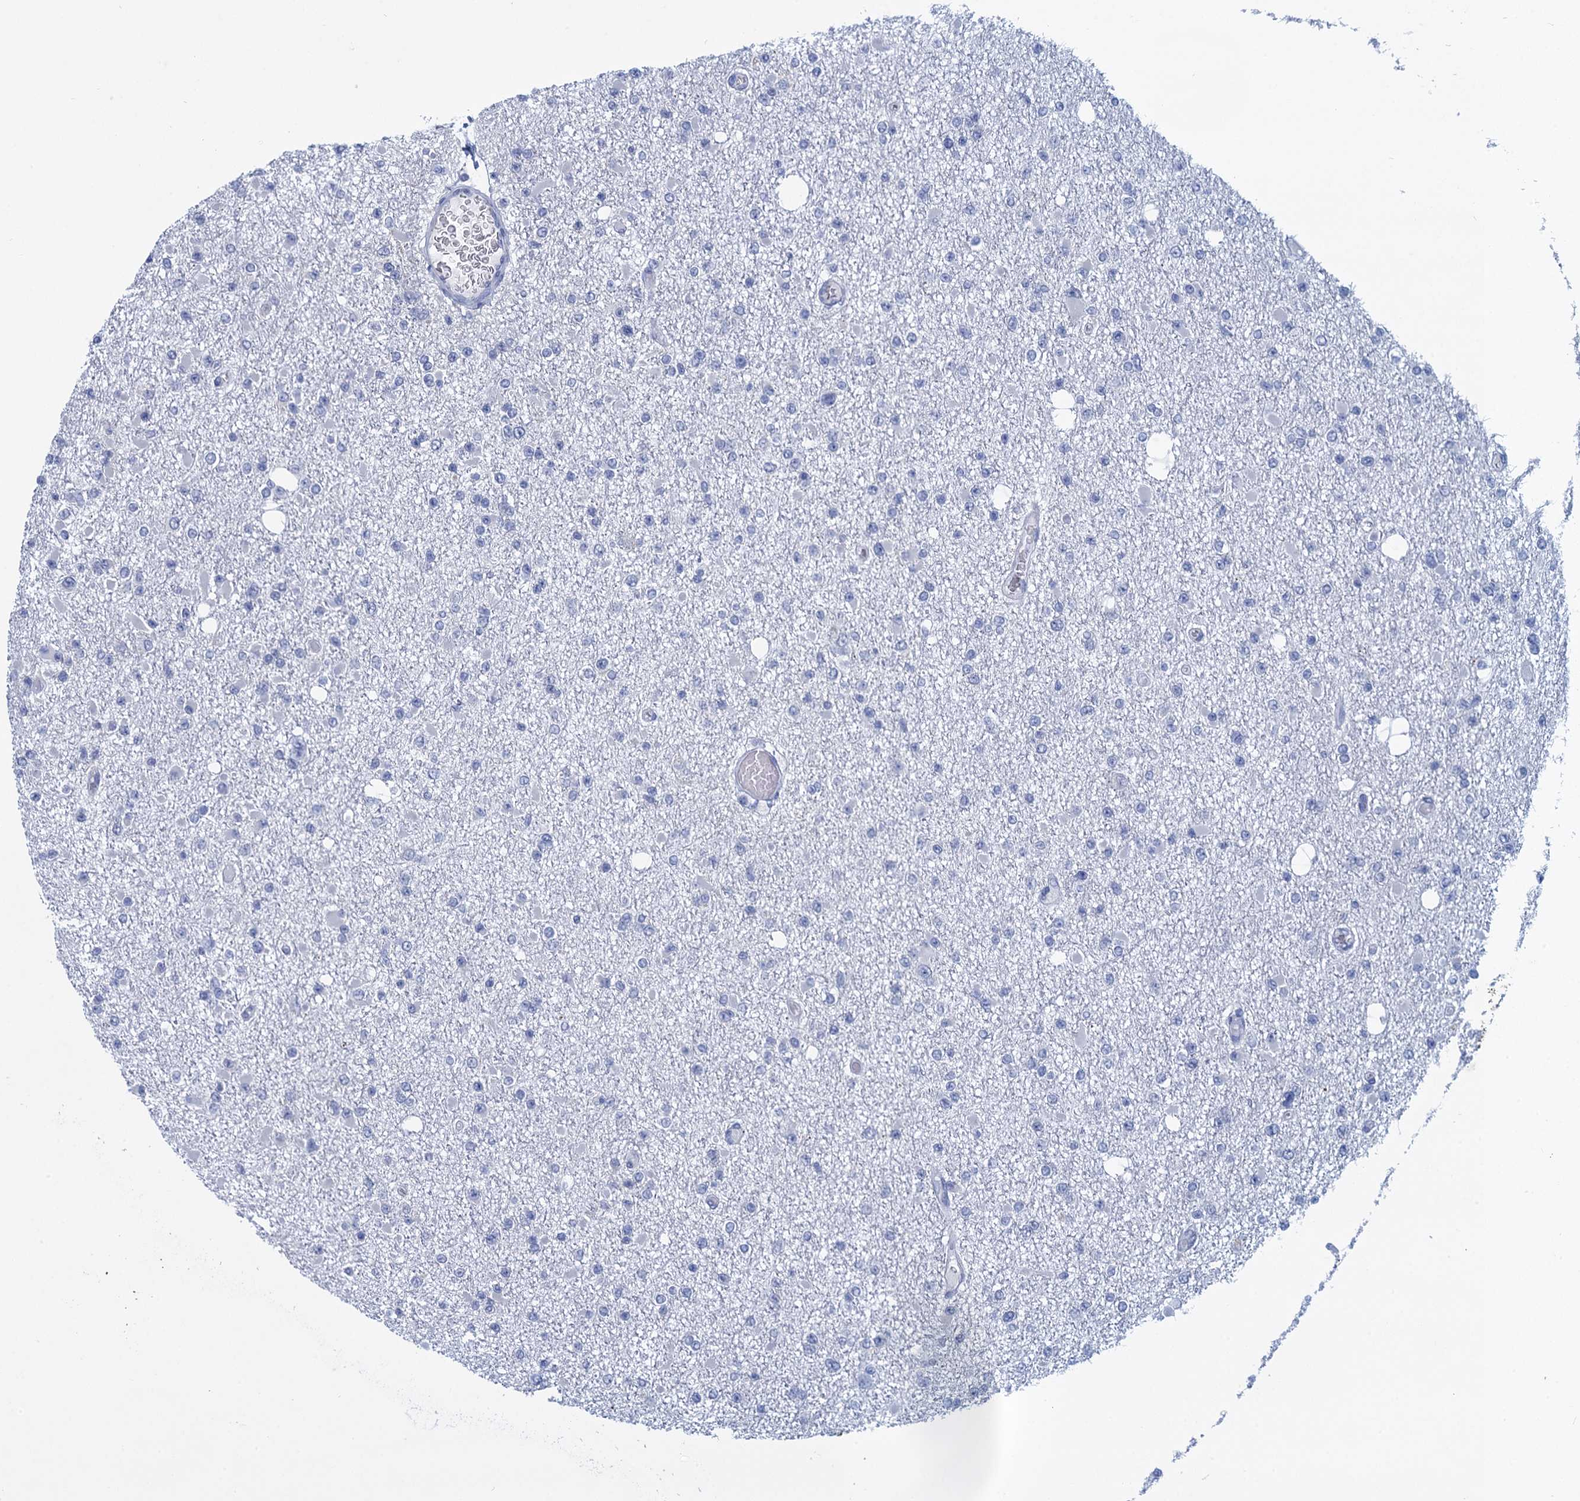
{"staining": {"intensity": "negative", "quantity": "none", "location": "none"}, "tissue": "glioma", "cell_type": "Tumor cells", "image_type": "cancer", "snomed": [{"axis": "morphology", "description": "Glioma, malignant, Low grade"}, {"axis": "topography", "description": "Brain"}], "caption": "Glioma was stained to show a protein in brown. There is no significant staining in tumor cells.", "gene": "SCEL", "patient": {"sex": "female", "age": 22}}